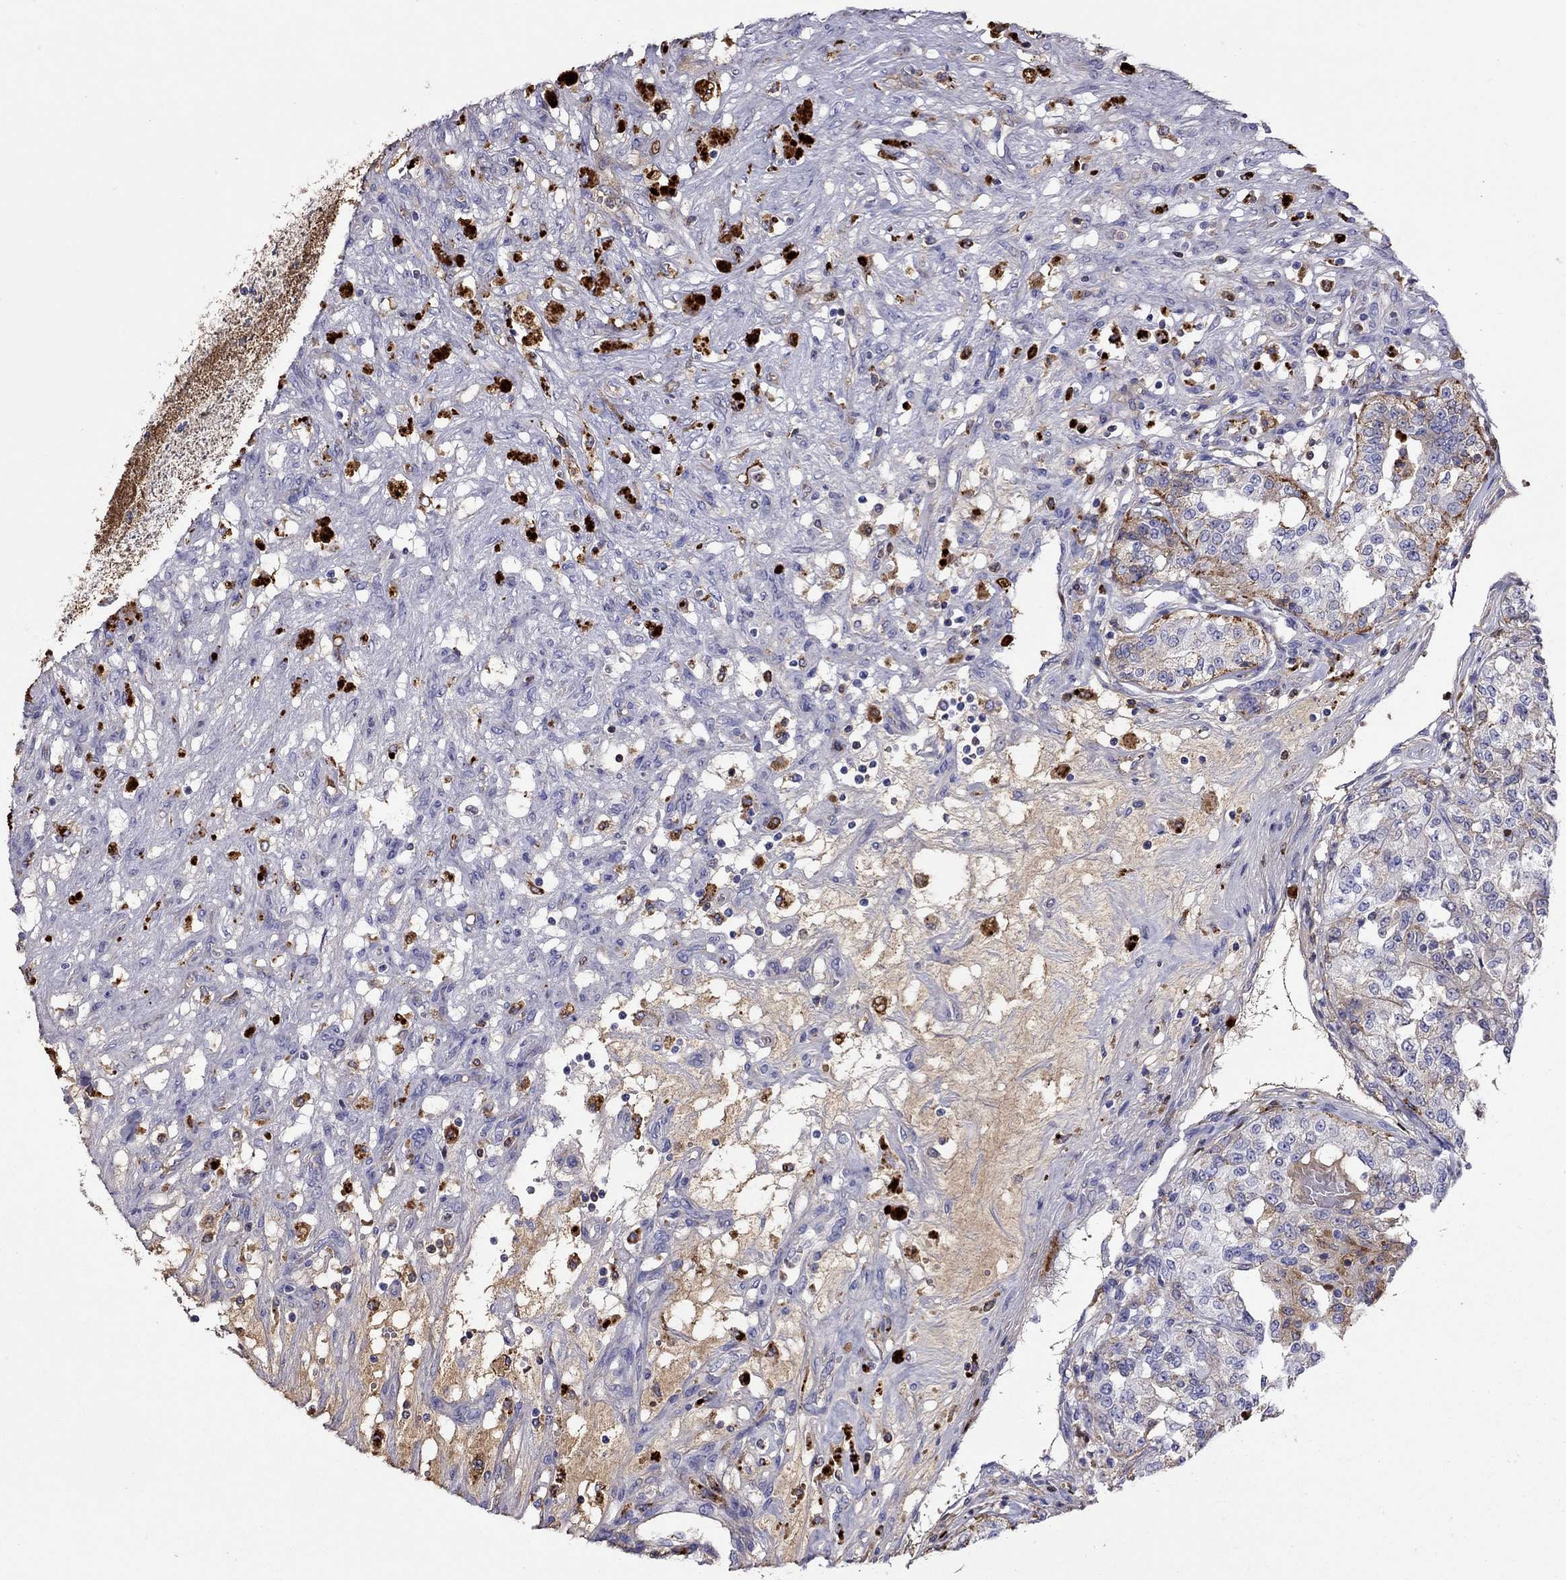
{"staining": {"intensity": "weak", "quantity": "25%-75%", "location": "cytoplasmic/membranous"}, "tissue": "renal cancer", "cell_type": "Tumor cells", "image_type": "cancer", "snomed": [{"axis": "morphology", "description": "Adenocarcinoma, NOS"}, {"axis": "topography", "description": "Kidney"}], "caption": "Adenocarcinoma (renal) stained with DAB immunohistochemistry (IHC) demonstrates low levels of weak cytoplasmic/membranous positivity in about 25%-75% of tumor cells. Using DAB (brown) and hematoxylin (blue) stains, captured at high magnification using brightfield microscopy.", "gene": "SERPINA3", "patient": {"sex": "female", "age": 63}}